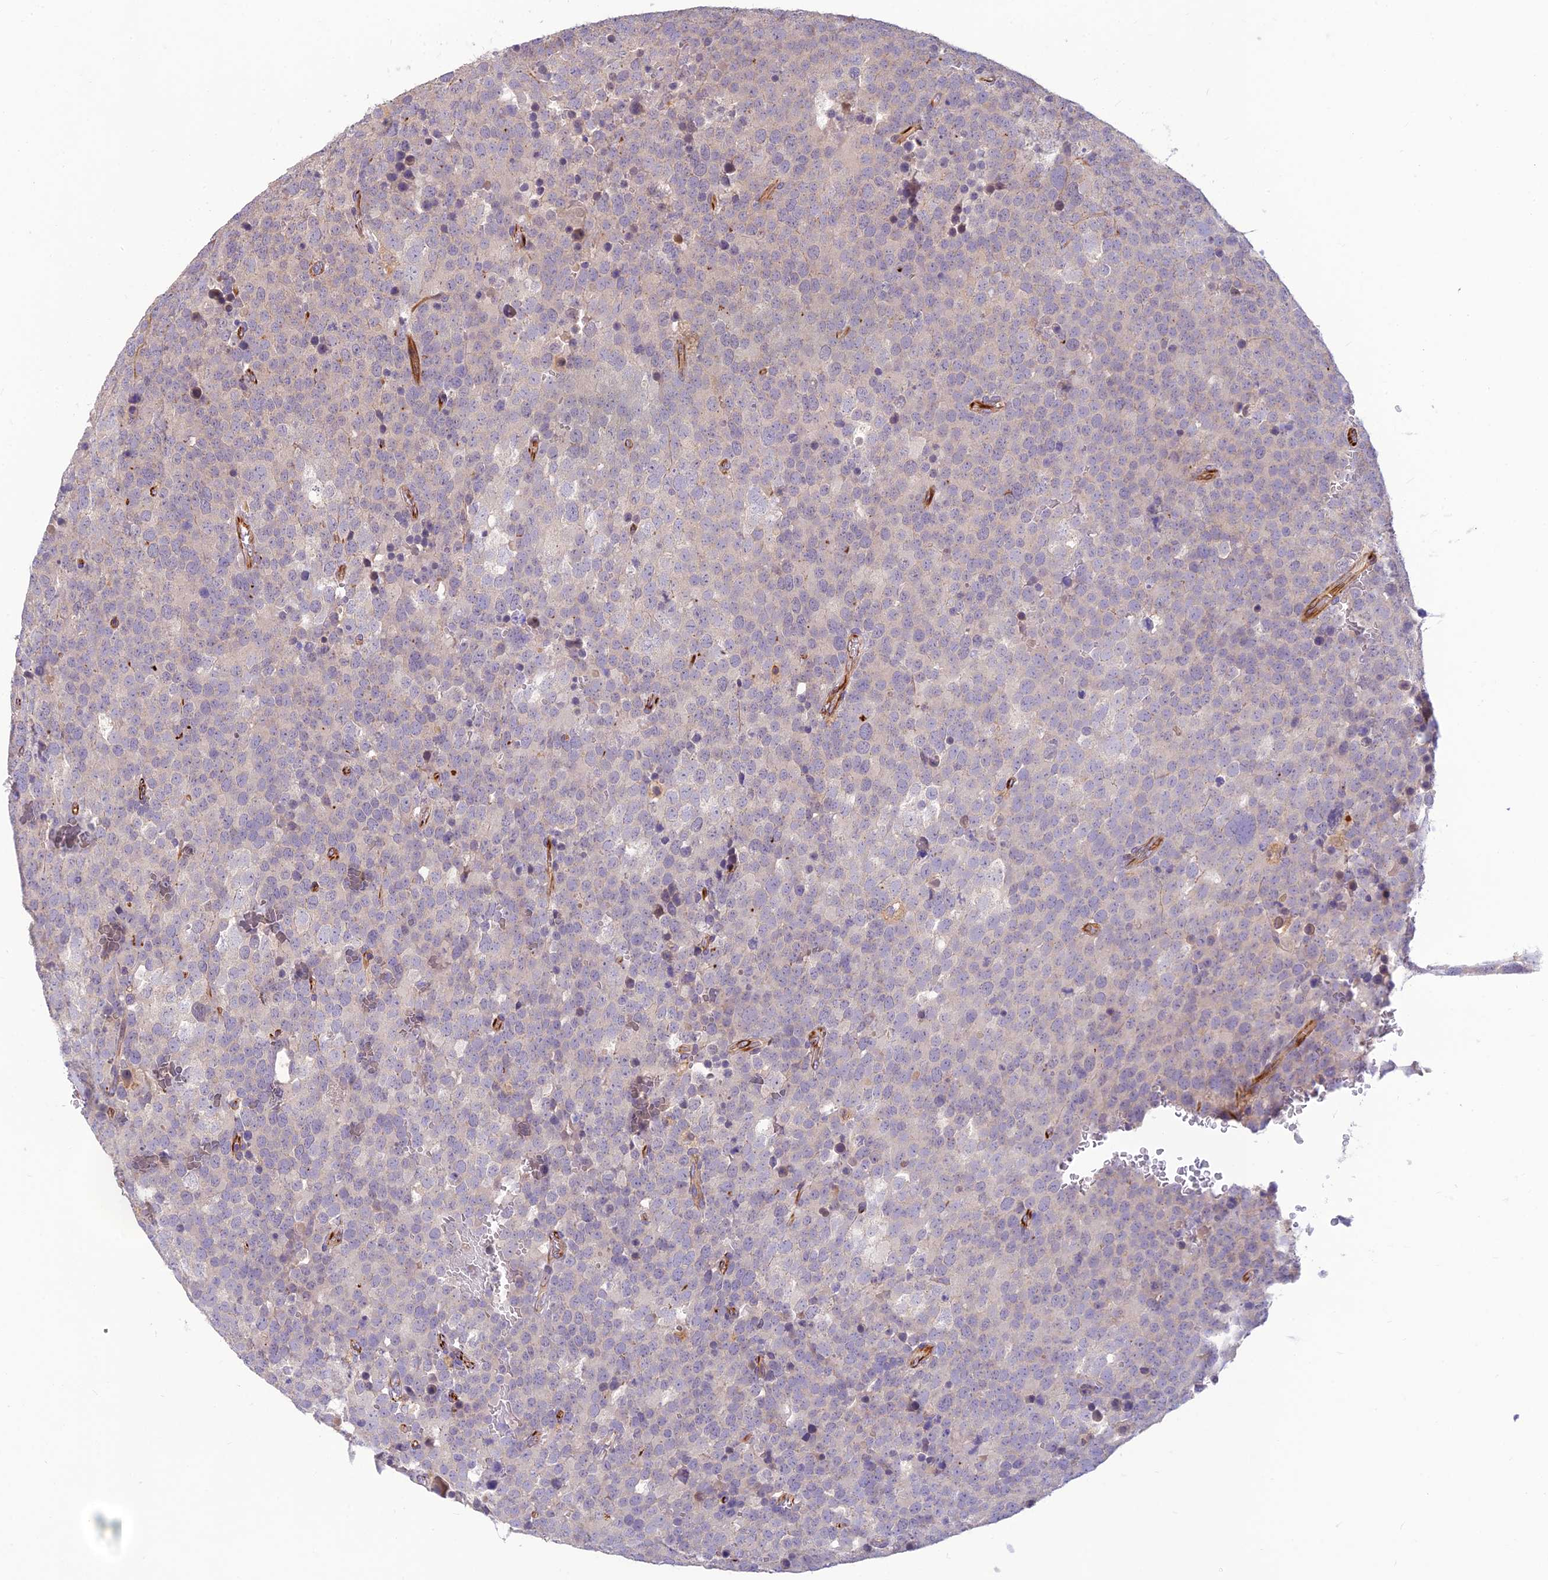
{"staining": {"intensity": "negative", "quantity": "none", "location": "none"}, "tissue": "testis cancer", "cell_type": "Tumor cells", "image_type": "cancer", "snomed": [{"axis": "morphology", "description": "Seminoma, NOS"}, {"axis": "topography", "description": "Testis"}], "caption": "High power microscopy photomicrograph of an immunohistochemistry (IHC) micrograph of testis seminoma, revealing no significant expression in tumor cells.", "gene": "ST8SIA5", "patient": {"sex": "male", "age": 71}}